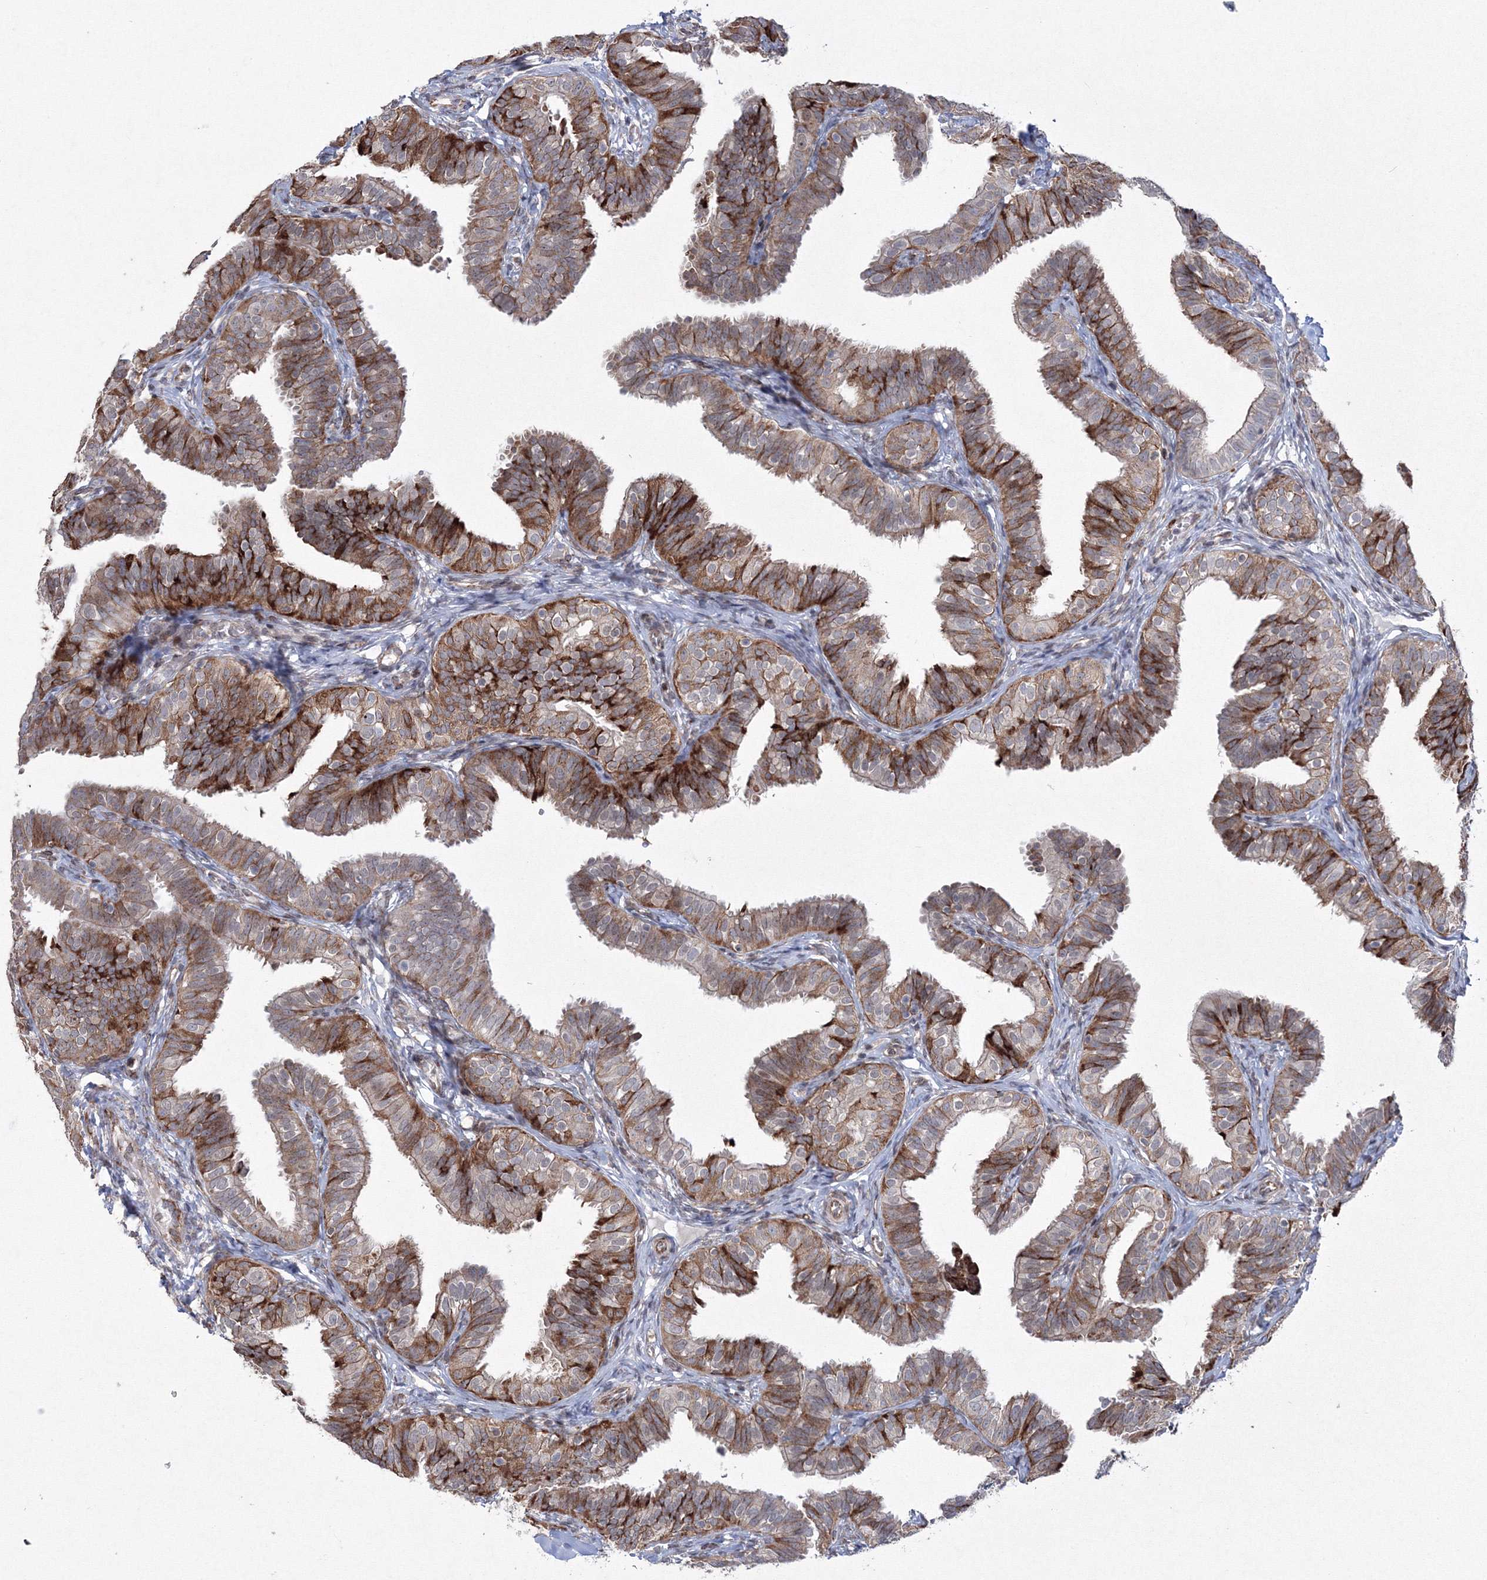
{"staining": {"intensity": "moderate", "quantity": ">75%", "location": "cytoplasmic/membranous"}, "tissue": "fallopian tube", "cell_type": "Glandular cells", "image_type": "normal", "snomed": [{"axis": "morphology", "description": "Normal tissue, NOS"}, {"axis": "topography", "description": "Fallopian tube"}], "caption": "Protein expression analysis of unremarkable human fallopian tube reveals moderate cytoplasmic/membranous positivity in about >75% of glandular cells. (IHC, brightfield microscopy, high magnification).", "gene": "EFCAB12", "patient": {"sex": "female", "age": 35}}